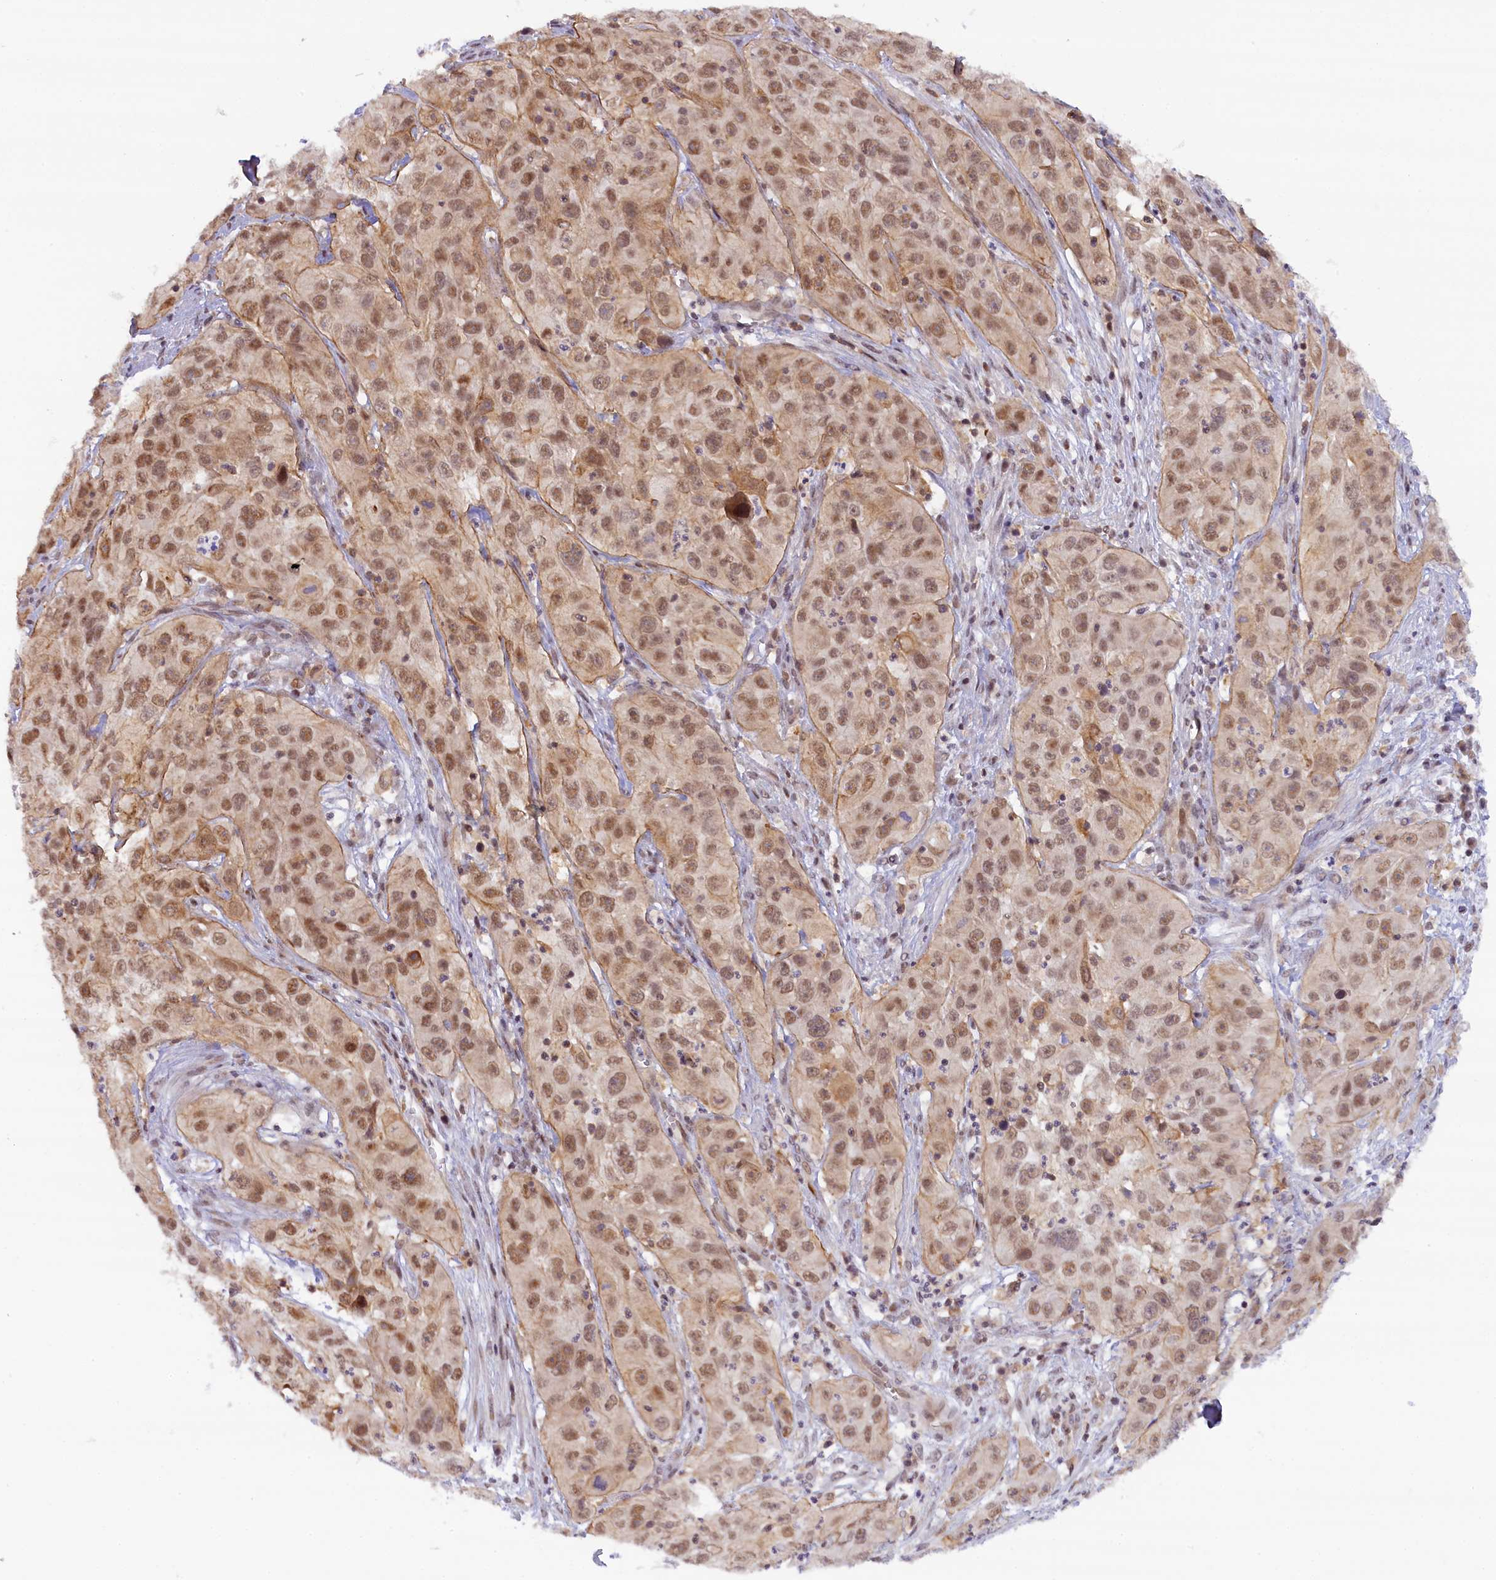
{"staining": {"intensity": "moderate", "quantity": ">75%", "location": "nuclear"}, "tissue": "cervical cancer", "cell_type": "Tumor cells", "image_type": "cancer", "snomed": [{"axis": "morphology", "description": "Squamous cell carcinoma, NOS"}, {"axis": "topography", "description": "Cervix"}], "caption": "Immunohistochemistry (IHC) staining of cervical cancer (squamous cell carcinoma), which exhibits medium levels of moderate nuclear expression in approximately >75% of tumor cells indicating moderate nuclear protein staining. The staining was performed using DAB (brown) for protein detection and nuclei were counterstained in hematoxylin (blue).", "gene": "FCHO1", "patient": {"sex": "female", "age": 32}}